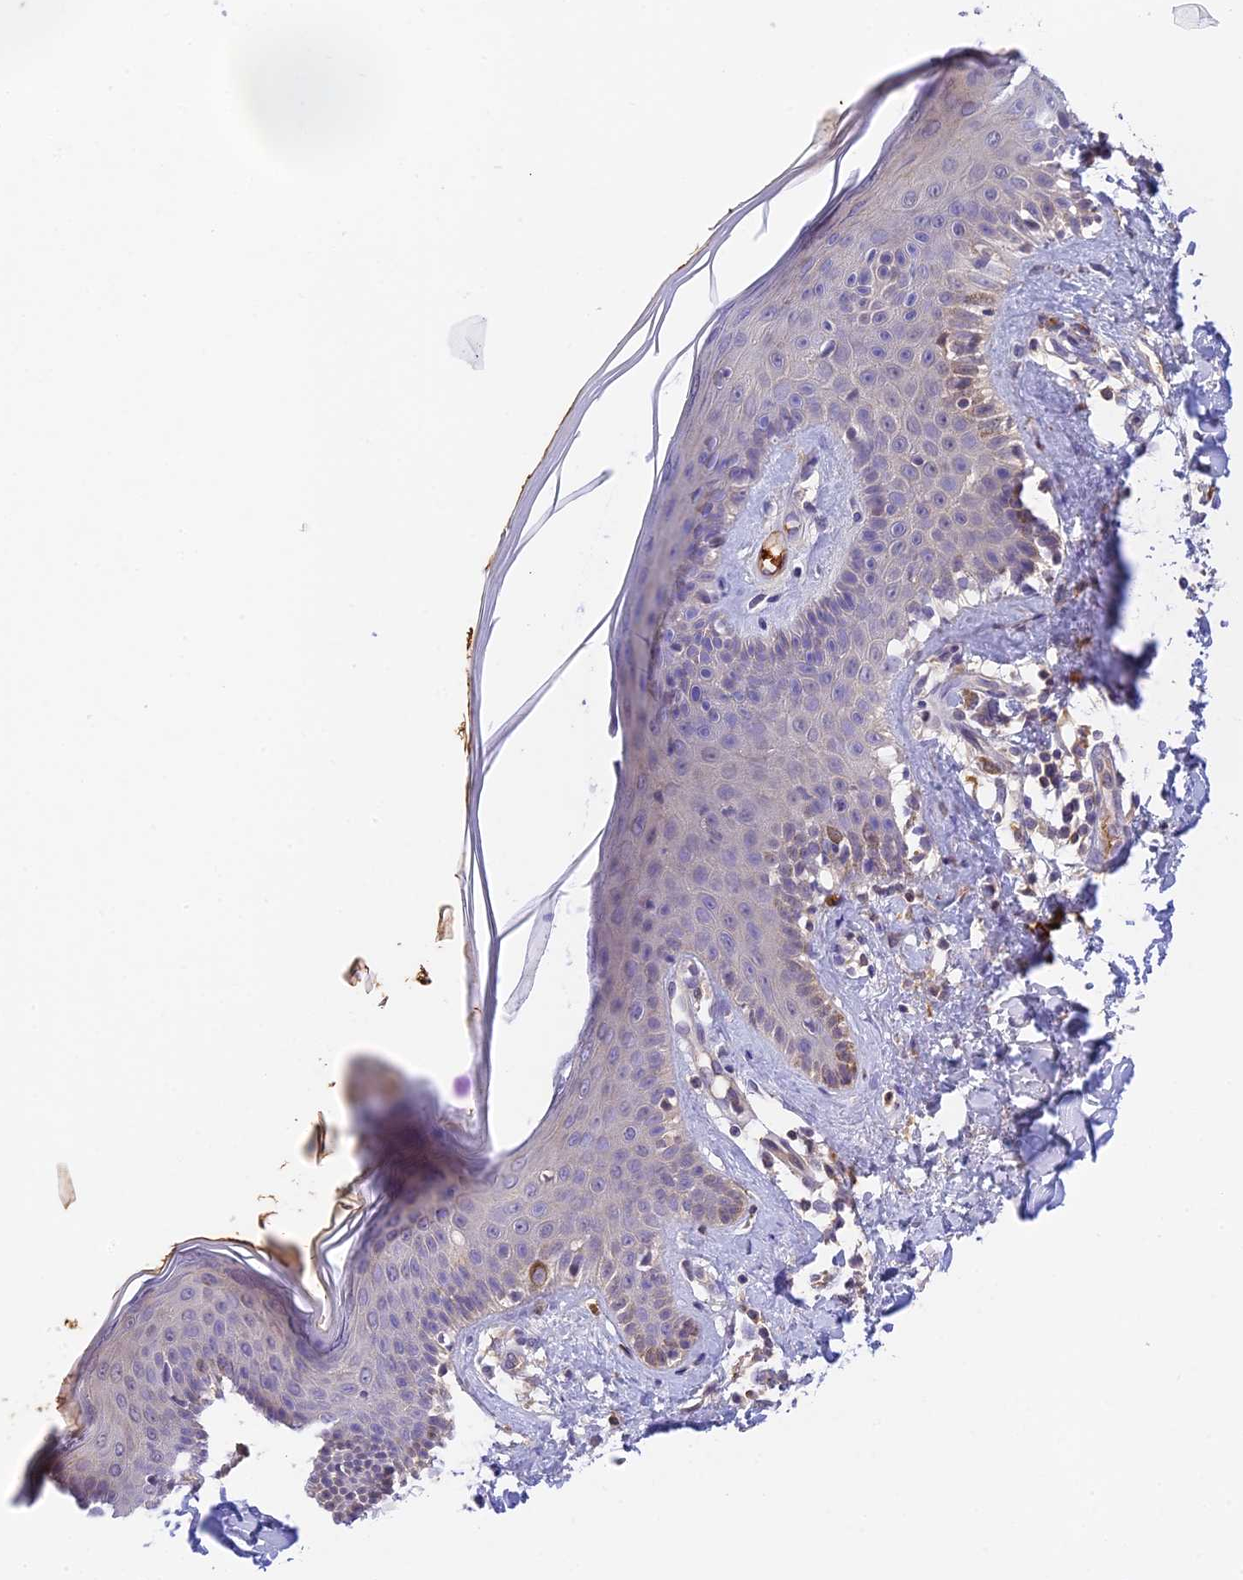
{"staining": {"intensity": "negative", "quantity": "none", "location": "none"}, "tissue": "skin", "cell_type": "Fibroblasts", "image_type": "normal", "snomed": [{"axis": "morphology", "description": "Normal tissue, NOS"}, {"axis": "topography", "description": "Skin"}], "caption": "Fibroblasts show no significant protein expression in normal skin. (Stains: DAB IHC with hematoxylin counter stain, Microscopy: brightfield microscopy at high magnification).", "gene": "HDHD2", "patient": {"sex": "female", "age": 58}}